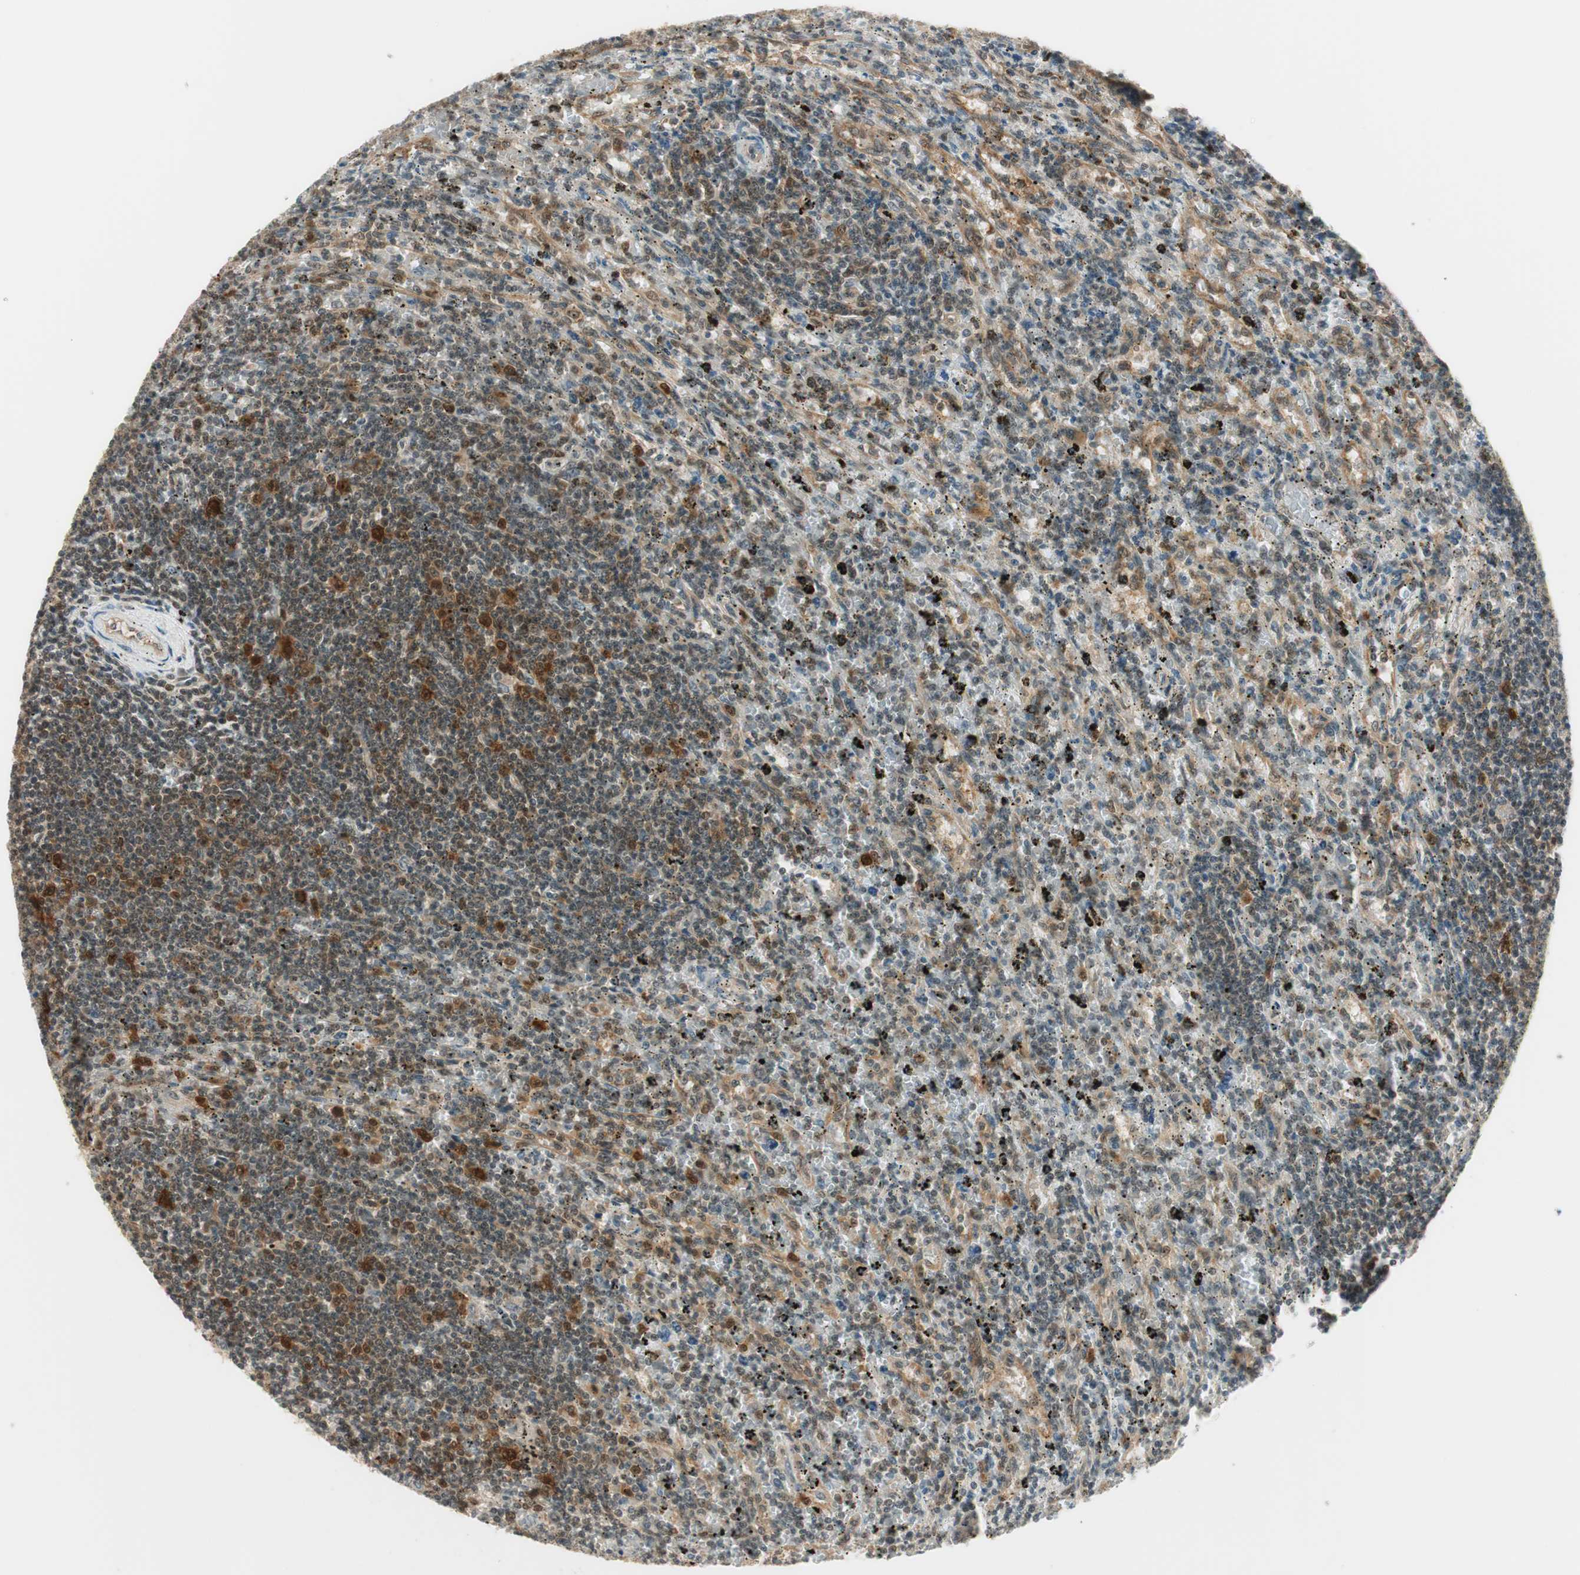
{"staining": {"intensity": "strong", "quantity": "<25%", "location": "cytoplasmic/membranous"}, "tissue": "lymphoma", "cell_type": "Tumor cells", "image_type": "cancer", "snomed": [{"axis": "morphology", "description": "Malignant lymphoma, non-Hodgkin's type, Low grade"}, {"axis": "topography", "description": "Spleen"}], "caption": "The micrograph exhibits staining of low-grade malignant lymphoma, non-Hodgkin's type, revealing strong cytoplasmic/membranous protein staining (brown color) within tumor cells.", "gene": "IPO5", "patient": {"sex": "male", "age": 76}}